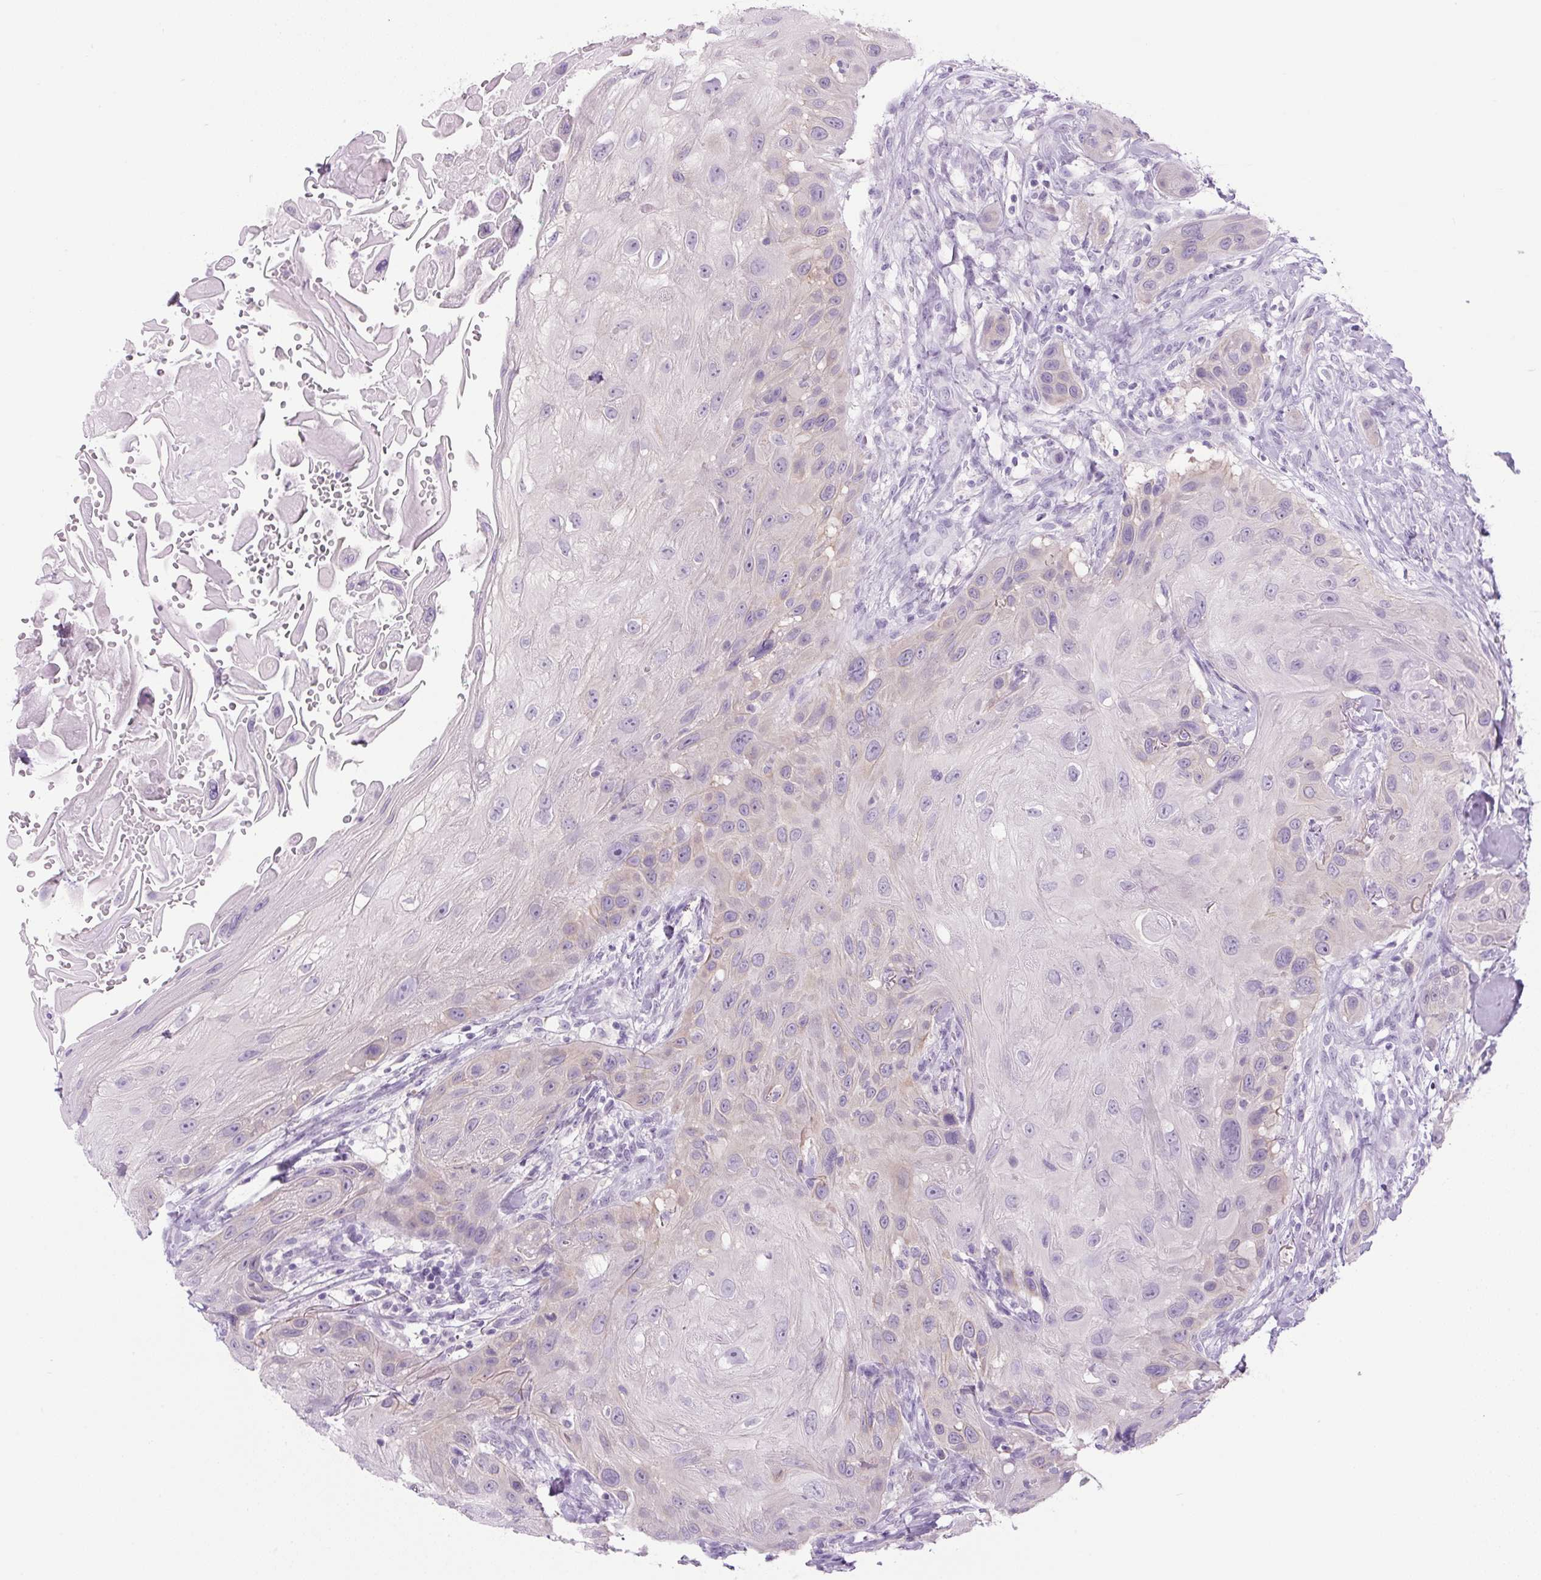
{"staining": {"intensity": "weak", "quantity": "<25%", "location": "cytoplasmic/membranous"}, "tissue": "head and neck cancer", "cell_type": "Tumor cells", "image_type": "cancer", "snomed": [{"axis": "morphology", "description": "Squamous cell carcinoma, NOS"}, {"axis": "topography", "description": "Head-Neck"}], "caption": "Immunohistochemical staining of human head and neck cancer (squamous cell carcinoma) exhibits no significant expression in tumor cells.", "gene": "COL9A2", "patient": {"sex": "male", "age": 81}}